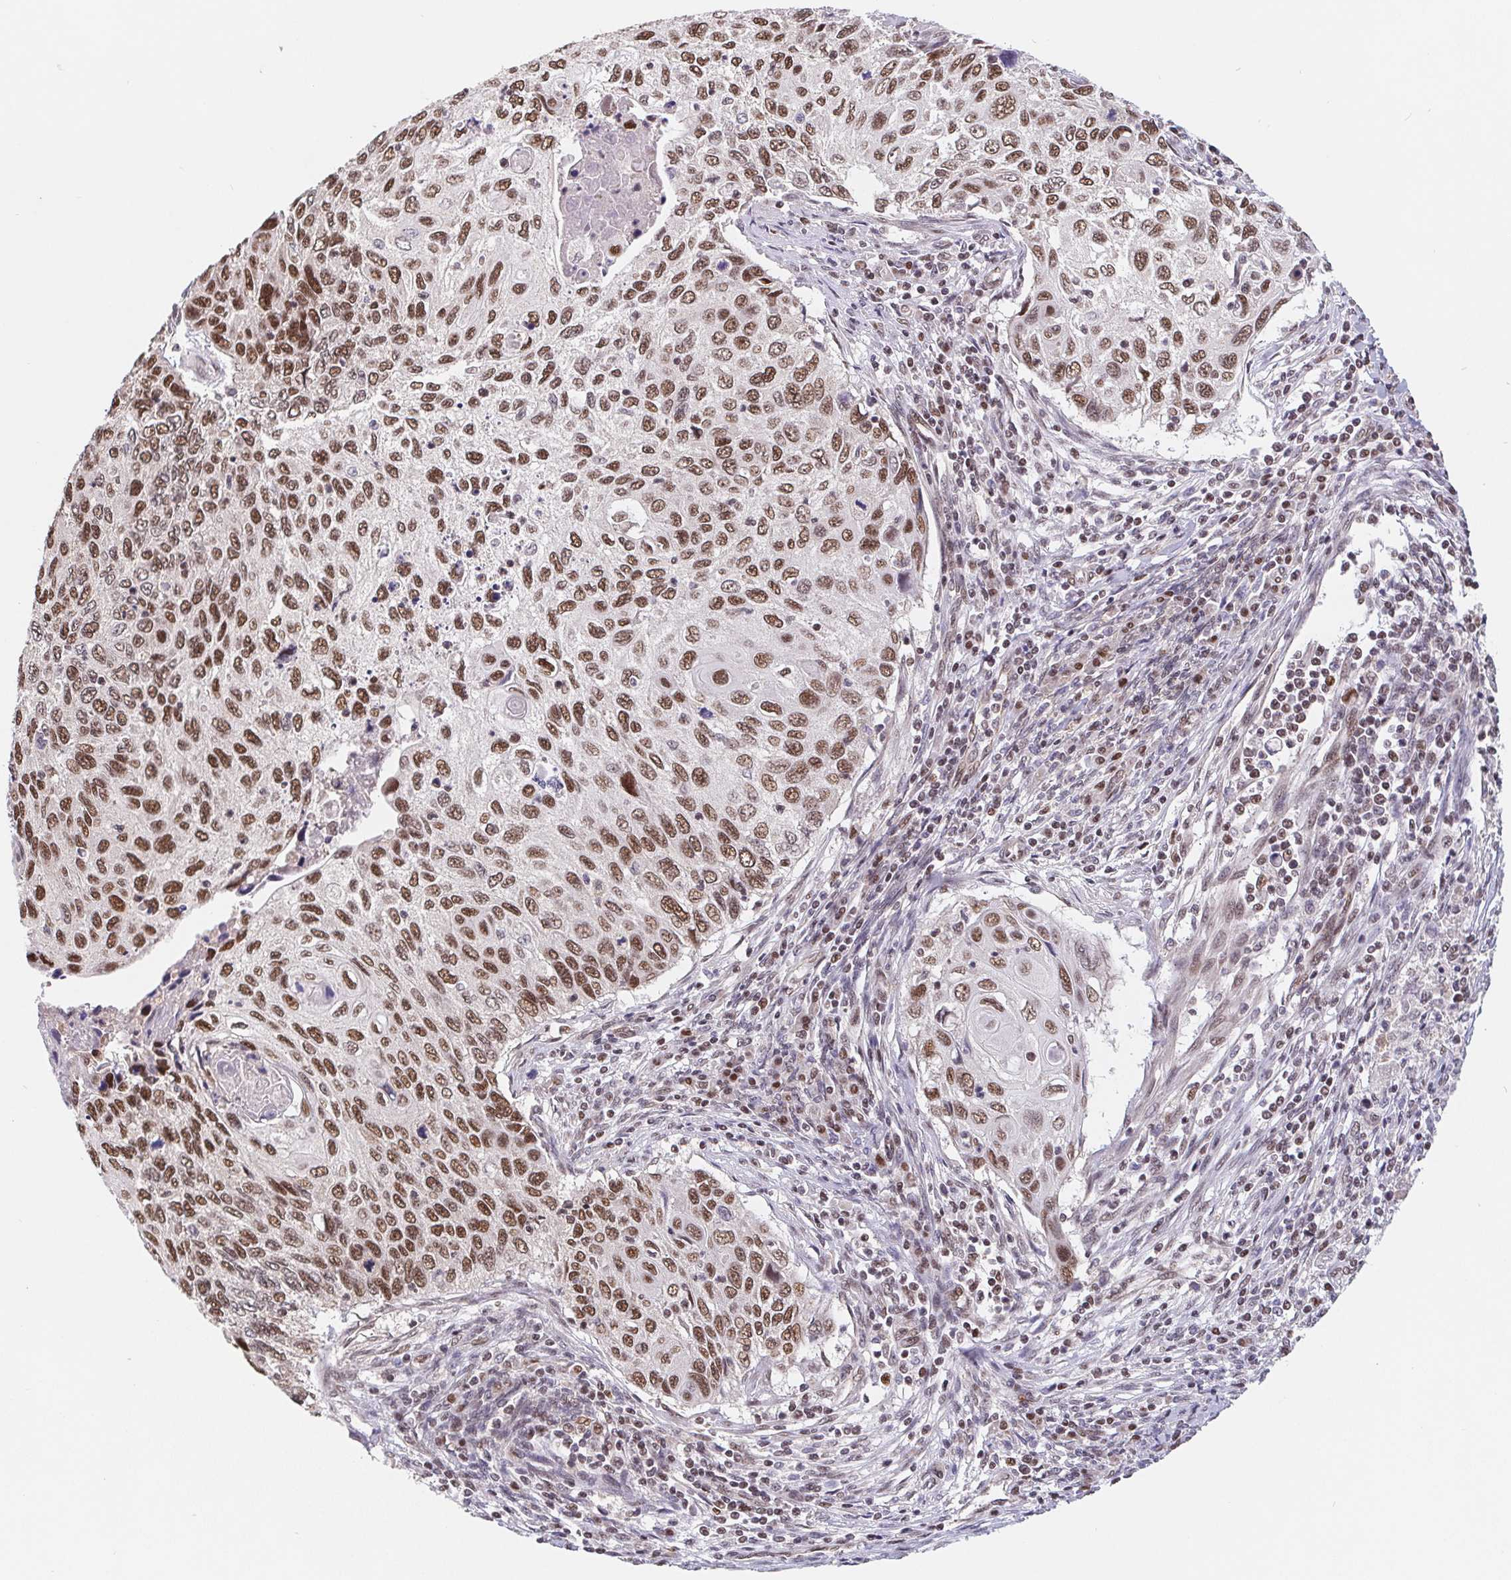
{"staining": {"intensity": "moderate", "quantity": ">75%", "location": "nuclear"}, "tissue": "cervical cancer", "cell_type": "Tumor cells", "image_type": "cancer", "snomed": [{"axis": "morphology", "description": "Squamous cell carcinoma, NOS"}, {"axis": "topography", "description": "Cervix"}], "caption": "Immunohistochemical staining of human cervical squamous cell carcinoma shows medium levels of moderate nuclear positivity in about >75% of tumor cells.", "gene": "POU2F1", "patient": {"sex": "female", "age": 70}}